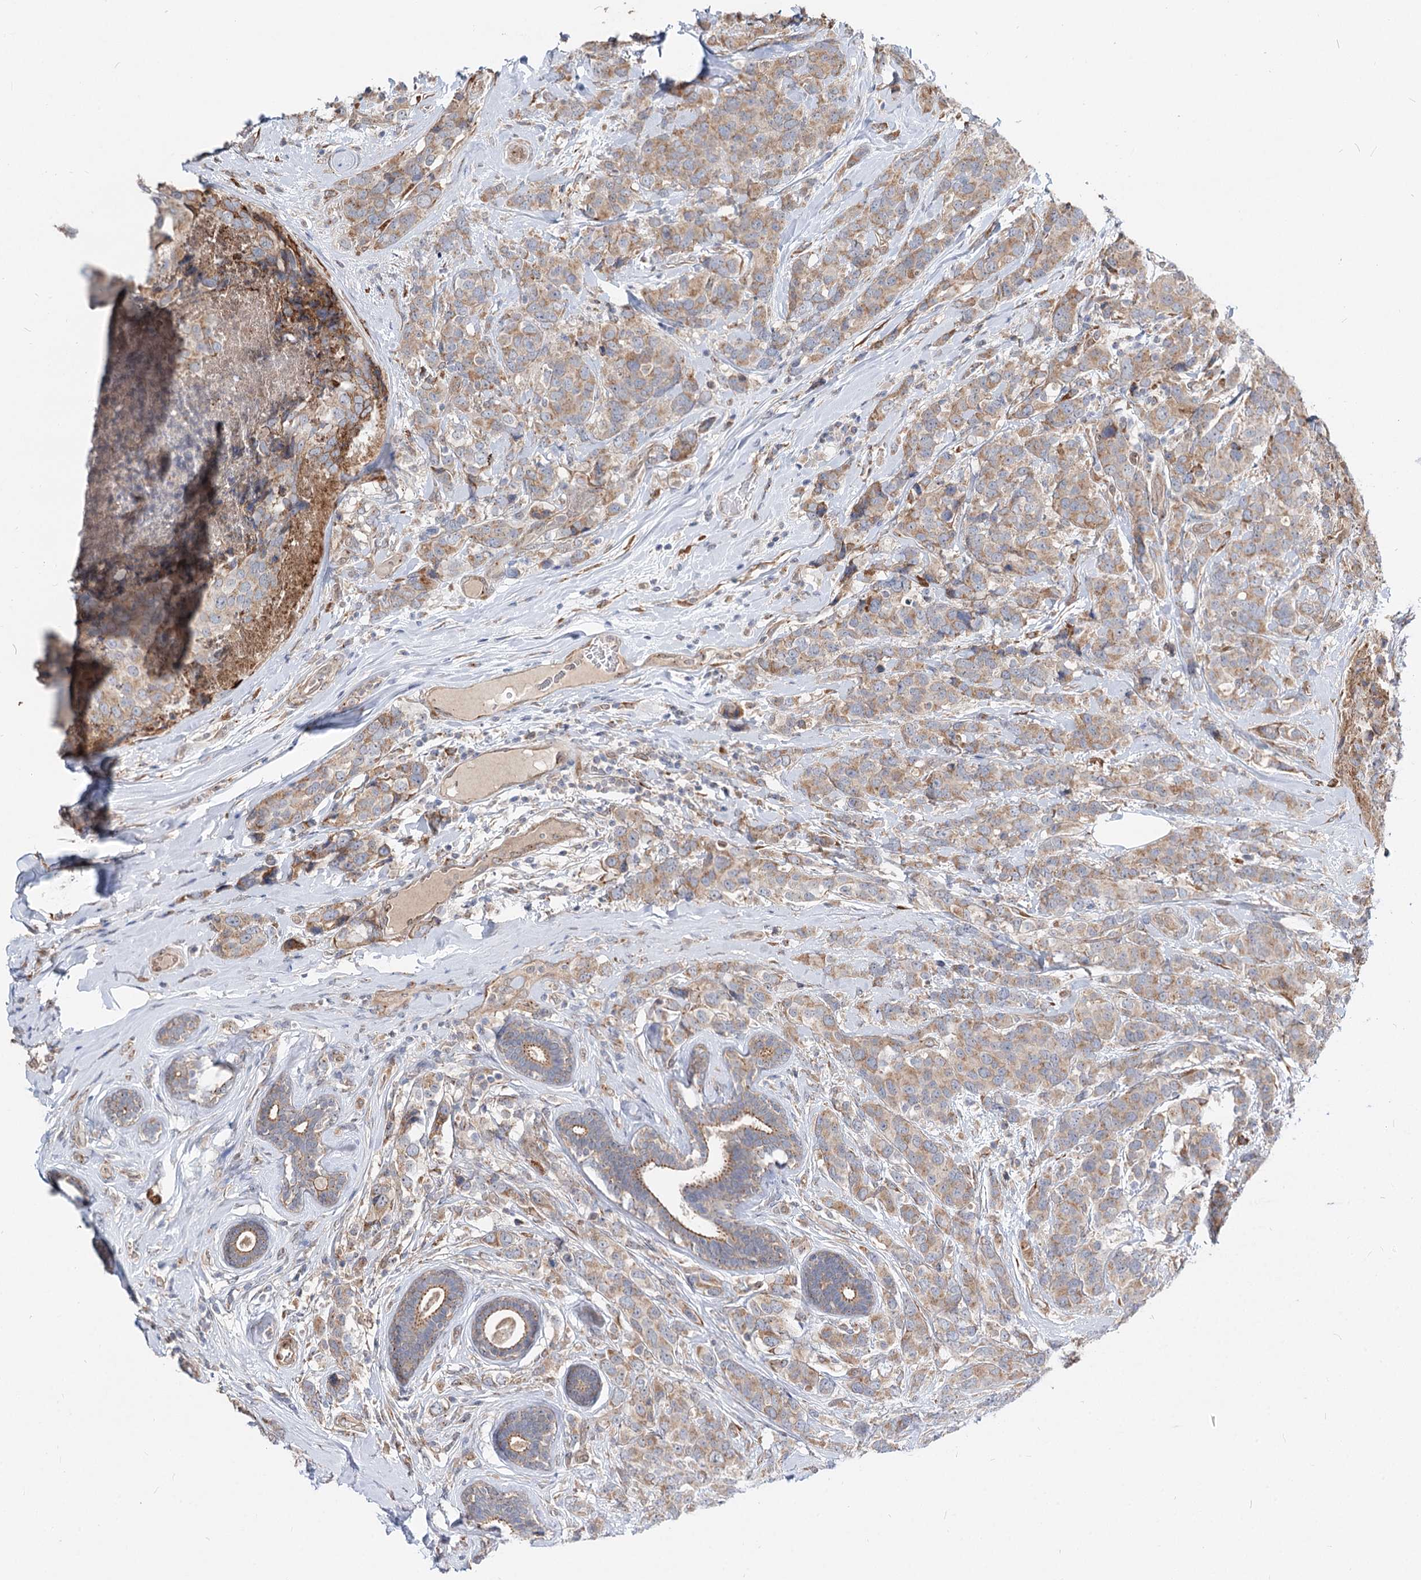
{"staining": {"intensity": "weak", "quantity": ">75%", "location": "cytoplasmic/membranous"}, "tissue": "breast cancer", "cell_type": "Tumor cells", "image_type": "cancer", "snomed": [{"axis": "morphology", "description": "Lobular carcinoma"}, {"axis": "topography", "description": "Breast"}], "caption": "Protein analysis of breast lobular carcinoma tissue displays weak cytoplasmic/membranous staining in about >75% of tumor cells.", "gene": "SPART", "patient": {"sex": "female", "age": 59}}